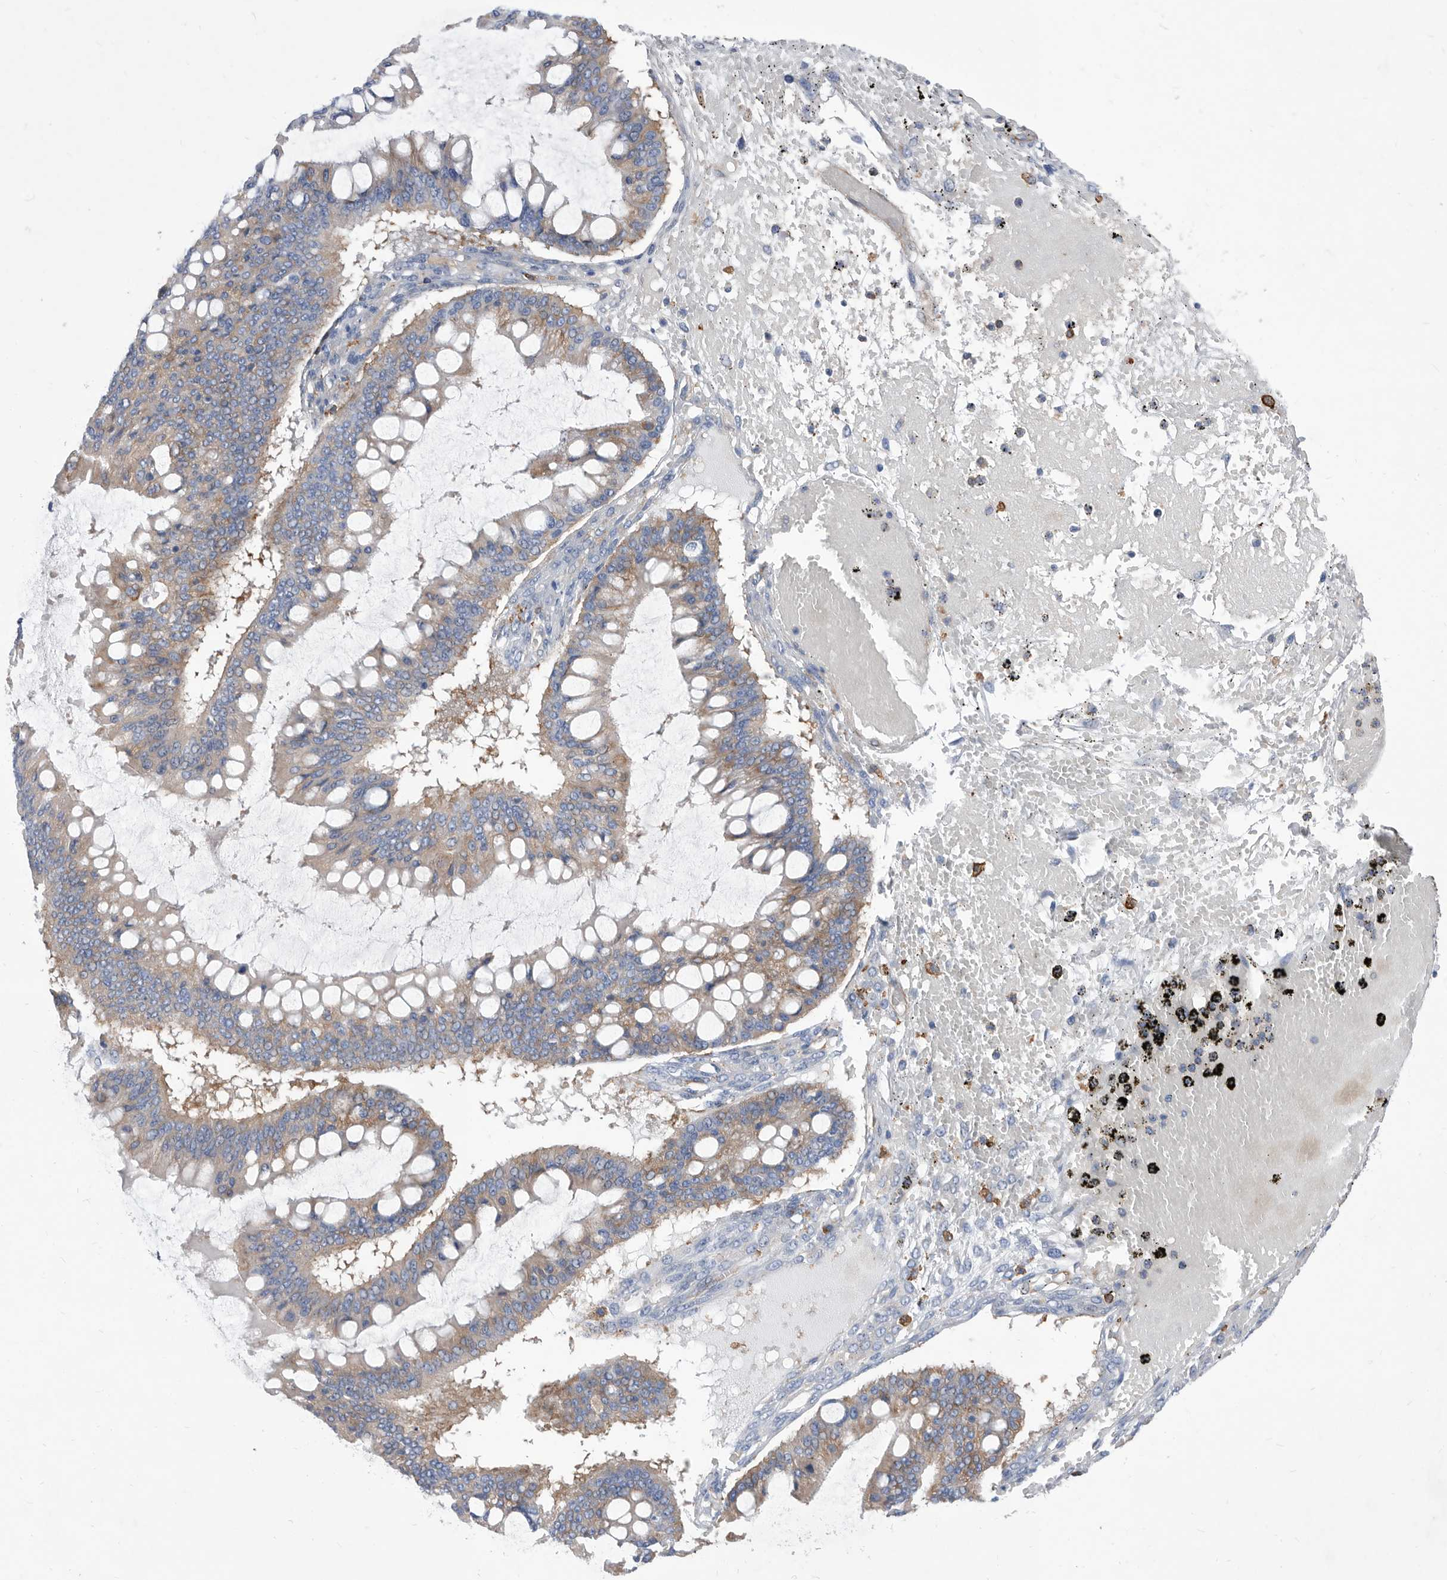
{"staining": {"intensity": "weak", "quantity": ">75%", "location": "cytoplasmic/membranous"}, "tissue": "ovarian cancer", "cell_type": "Tumor cells", "image_type": "cancer", "snomed": [{"axis": "morphology", "description": "Cystadenocarcinoma, mucinous, NOS"}, {"axis": "topography", "description": "Ovary"}], "caption": "Immunohistochemical staining of human mucinous cystadenocarcinoma (ovarian) exhibits low levels of weak cytoplasmic/membranous protein staining in about >75% of tumor cells. (DAB (3,3'-diaminobenzidine) IHC, brown staining for protein, blue staining for nuclei).", "gene": "SMG7", "patient": {"sex": "female", "age": 73}}